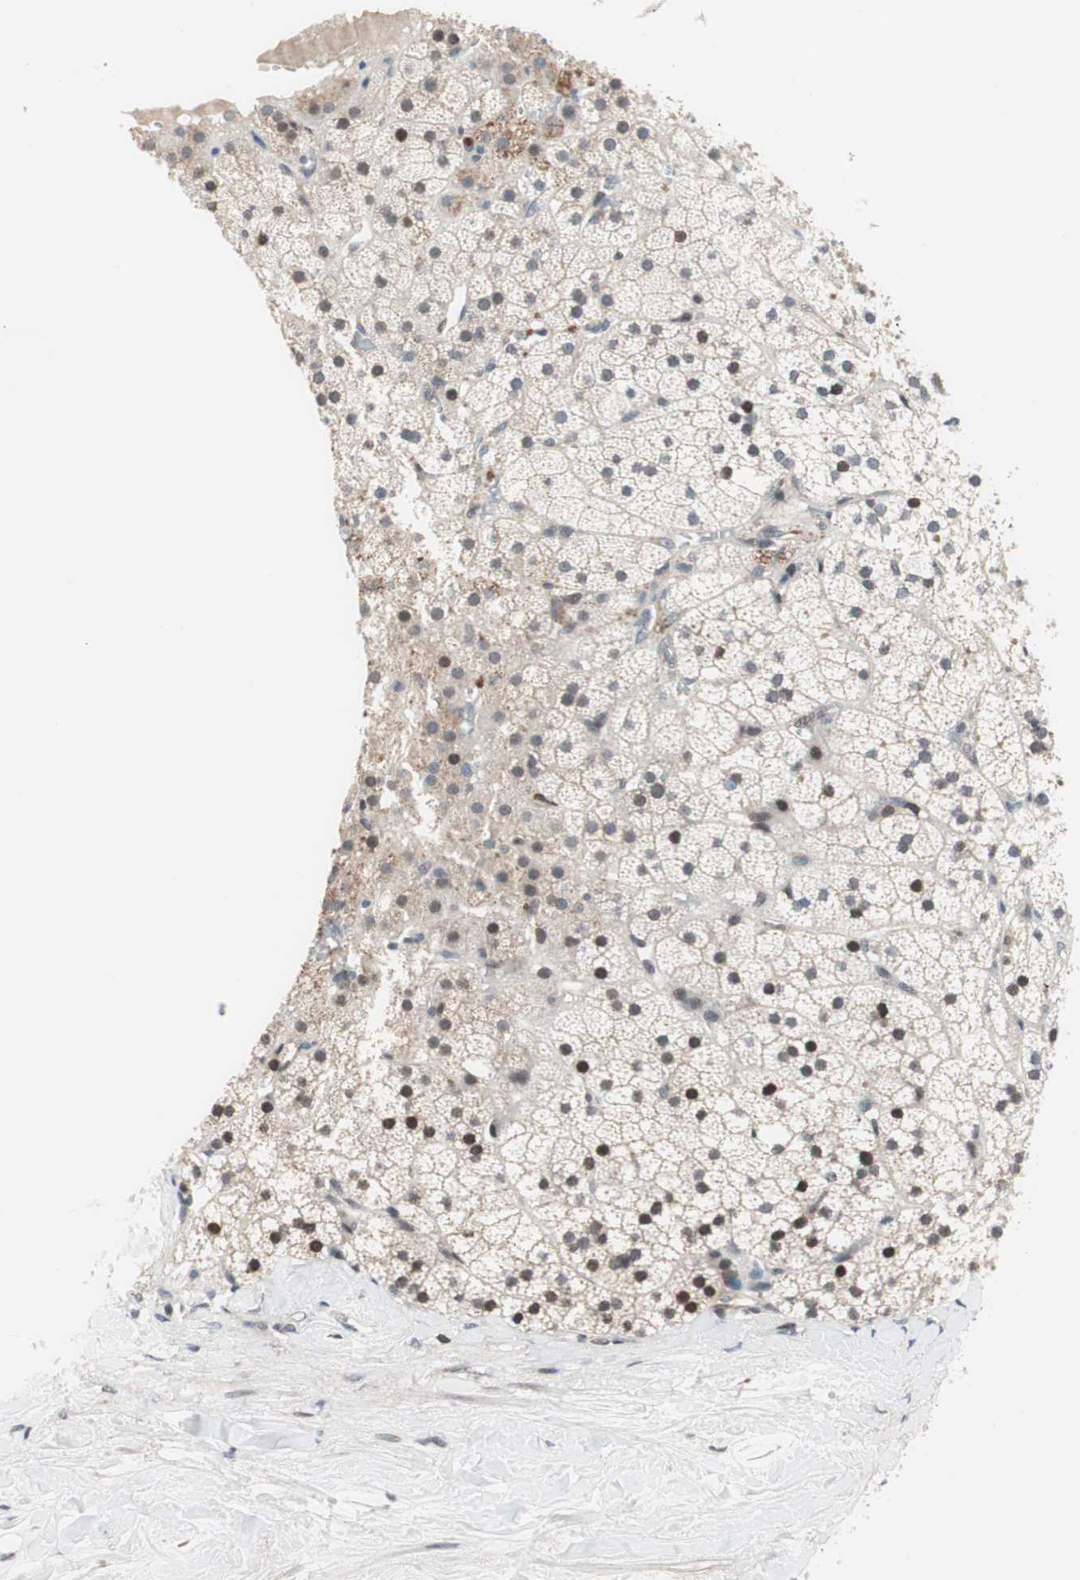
{"staining": {"intensity": "negative", "quantity": "none", "location": "none"}, "tissue": "adrenal gland", "cell_type": "Glandular cells", "image_type": "normal", "snomed": [{"axis": "morphology", "description": "Normal tissue, NOS"}, {"axis": "topography", "description": "Adrenal gland"}], "caption": "DAB immunohistochemical staining of benign adrenal gland shows no significant positivity in glandular cells.", "gene": "POLH", "patient": {"sex": "male", "age": 35}}